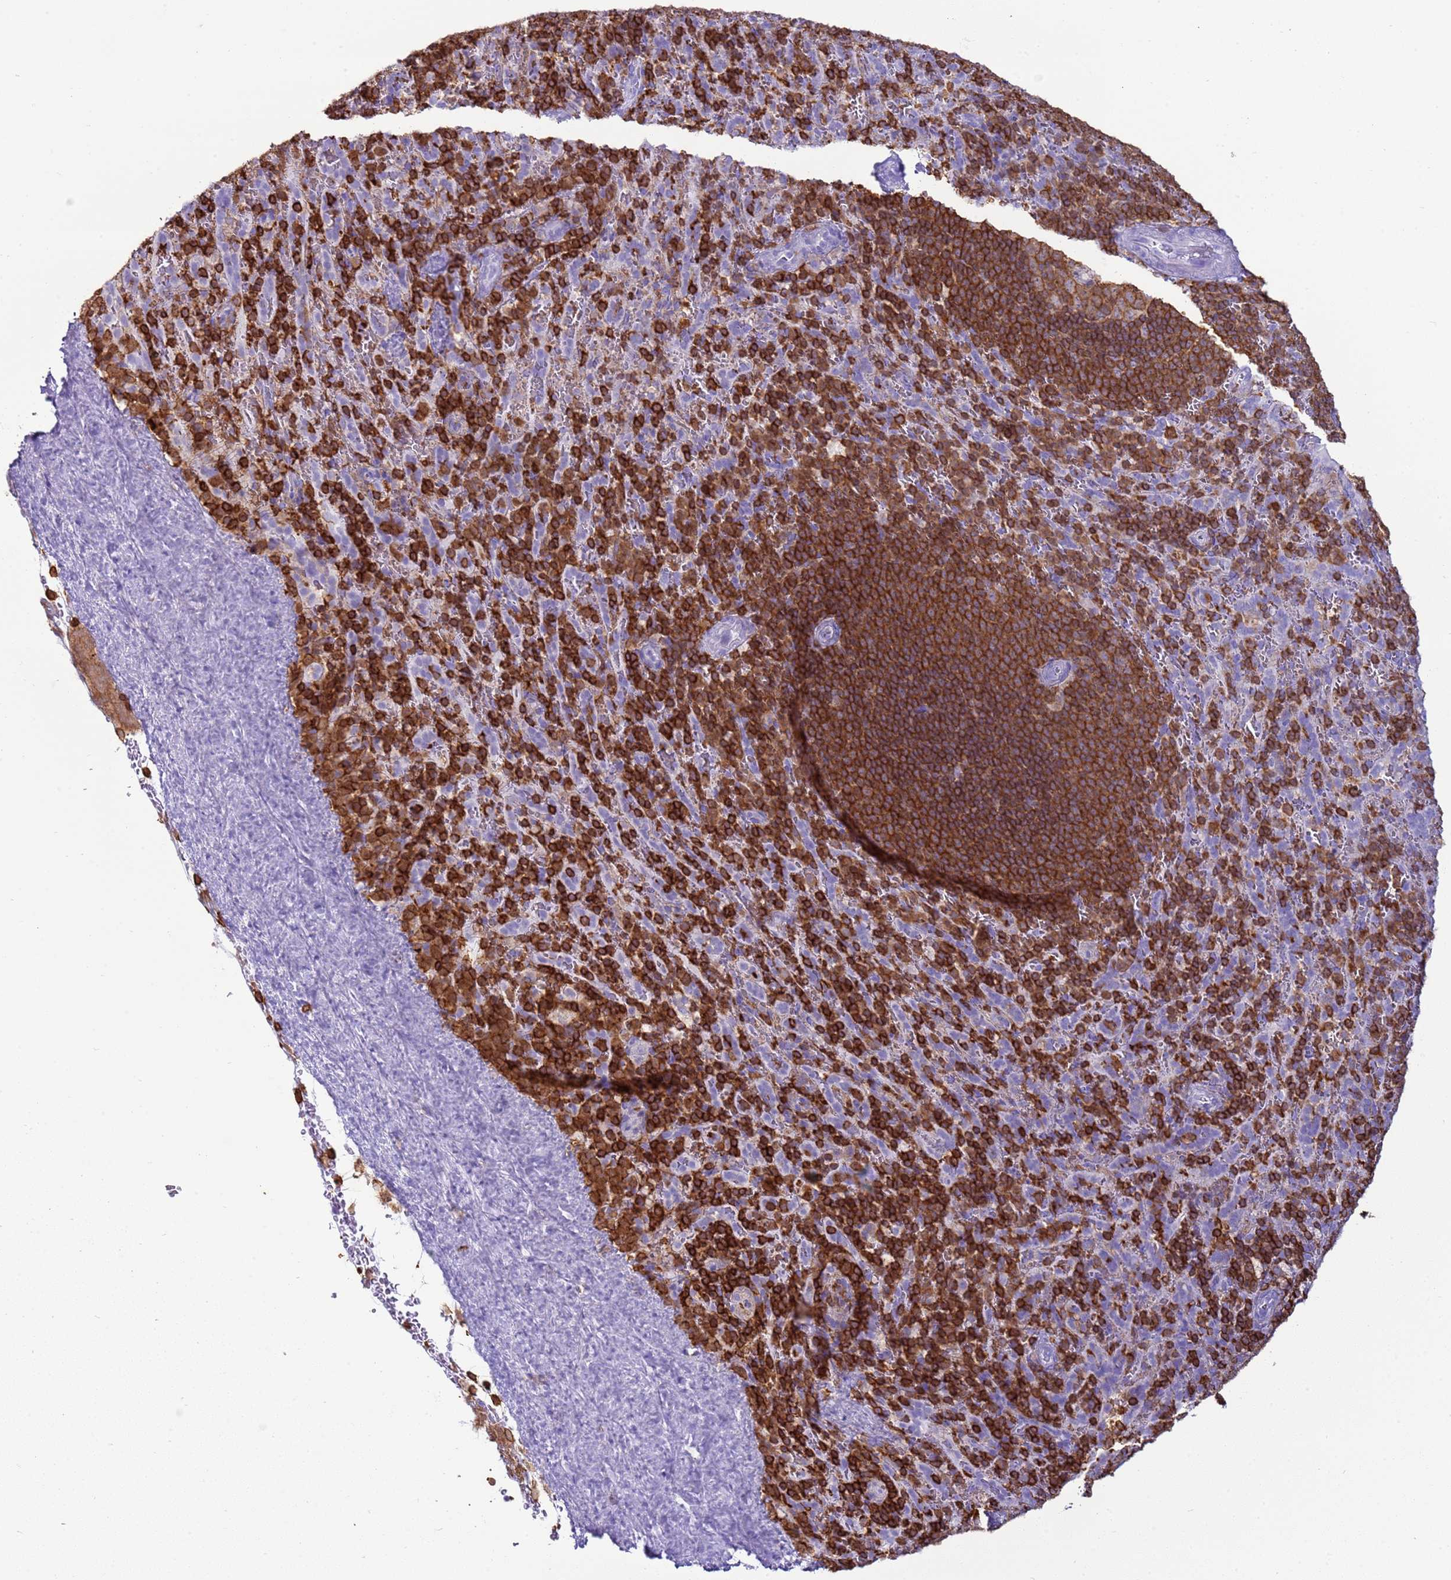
{"staining": {"intensity": "strong", "quantity": "25%-75%", "location": "cytoplasmic/membranous"}, "tissue": "spleen", "cell_type": "Cells in red pulp", "image_type": "normal", "snomed": [{"axis": "morphology", "description": "Normal tissue, NOS"}, {"axis": "topography", "description": "Spleen"}], "caption": "Protein expression analysis of normal spleen demonstrates strong cytoplasmic/membranous expression in about 25%-75% of cells in red pulp. The staining was performed using DAB to visualize the protein expression in brown, while the nuclei were stained in blue with hematoxylin (Magnification: 20x).", "gene": "IRF5", "patient": {"sex": "female", "age": 21}}